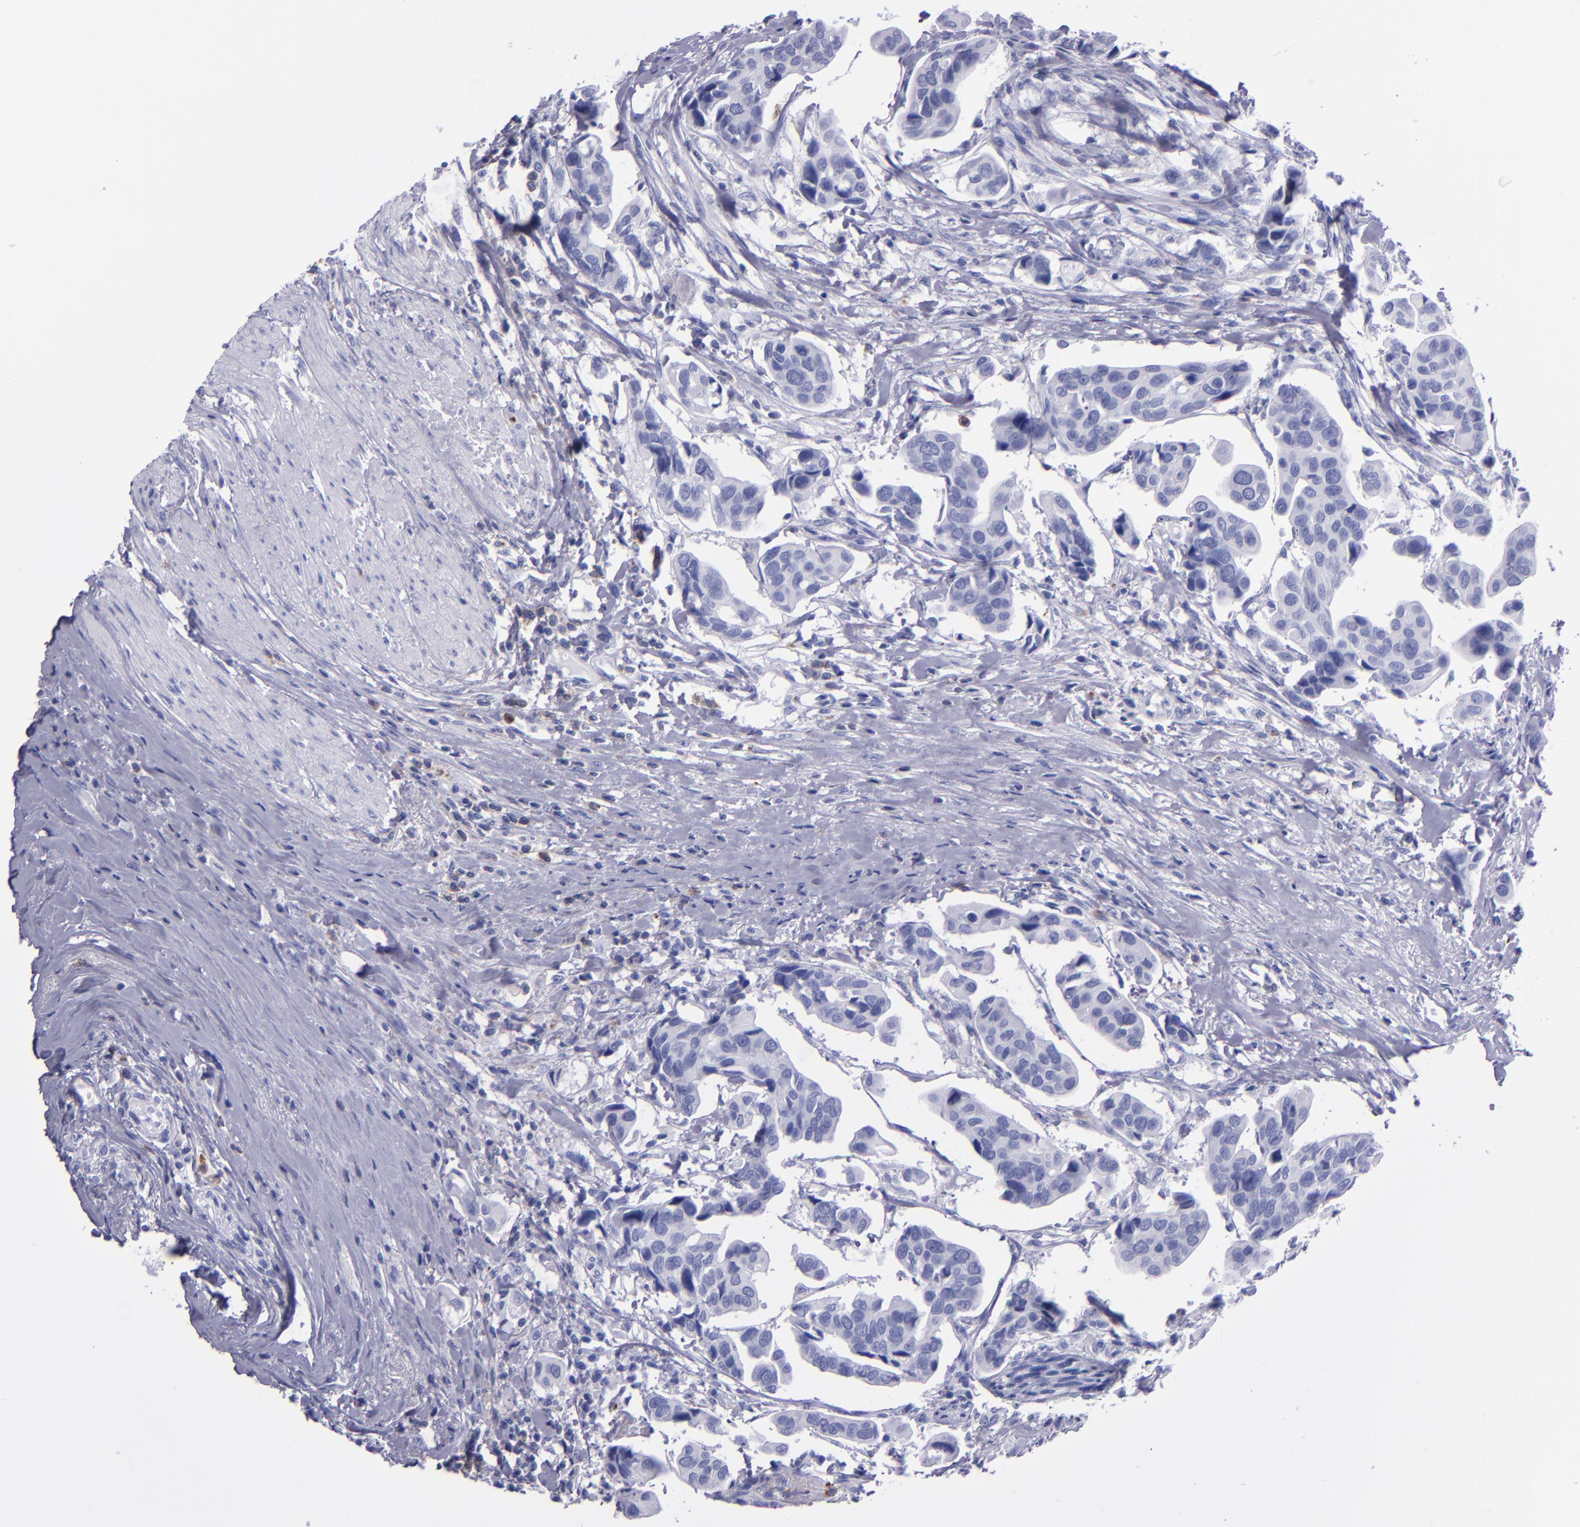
{"staining": {"intensity": "negative", "quantity": "none", "location": "none"}, "tissue": "urothelial cancer", "cell_type": "Tumor cells", "image_type": "cancer", "snomed": [{"axis": "morphology", "description": "Adenocarcinoma, NOS"}, {"axis": "topography", "description": "Urinary bladder"}], "caption": "Photomicrograph shows no significant protein staining in tumor cells of urothelial cancer.", "gene": "CR1", "patient": {"sex": "male", "age": 61}}